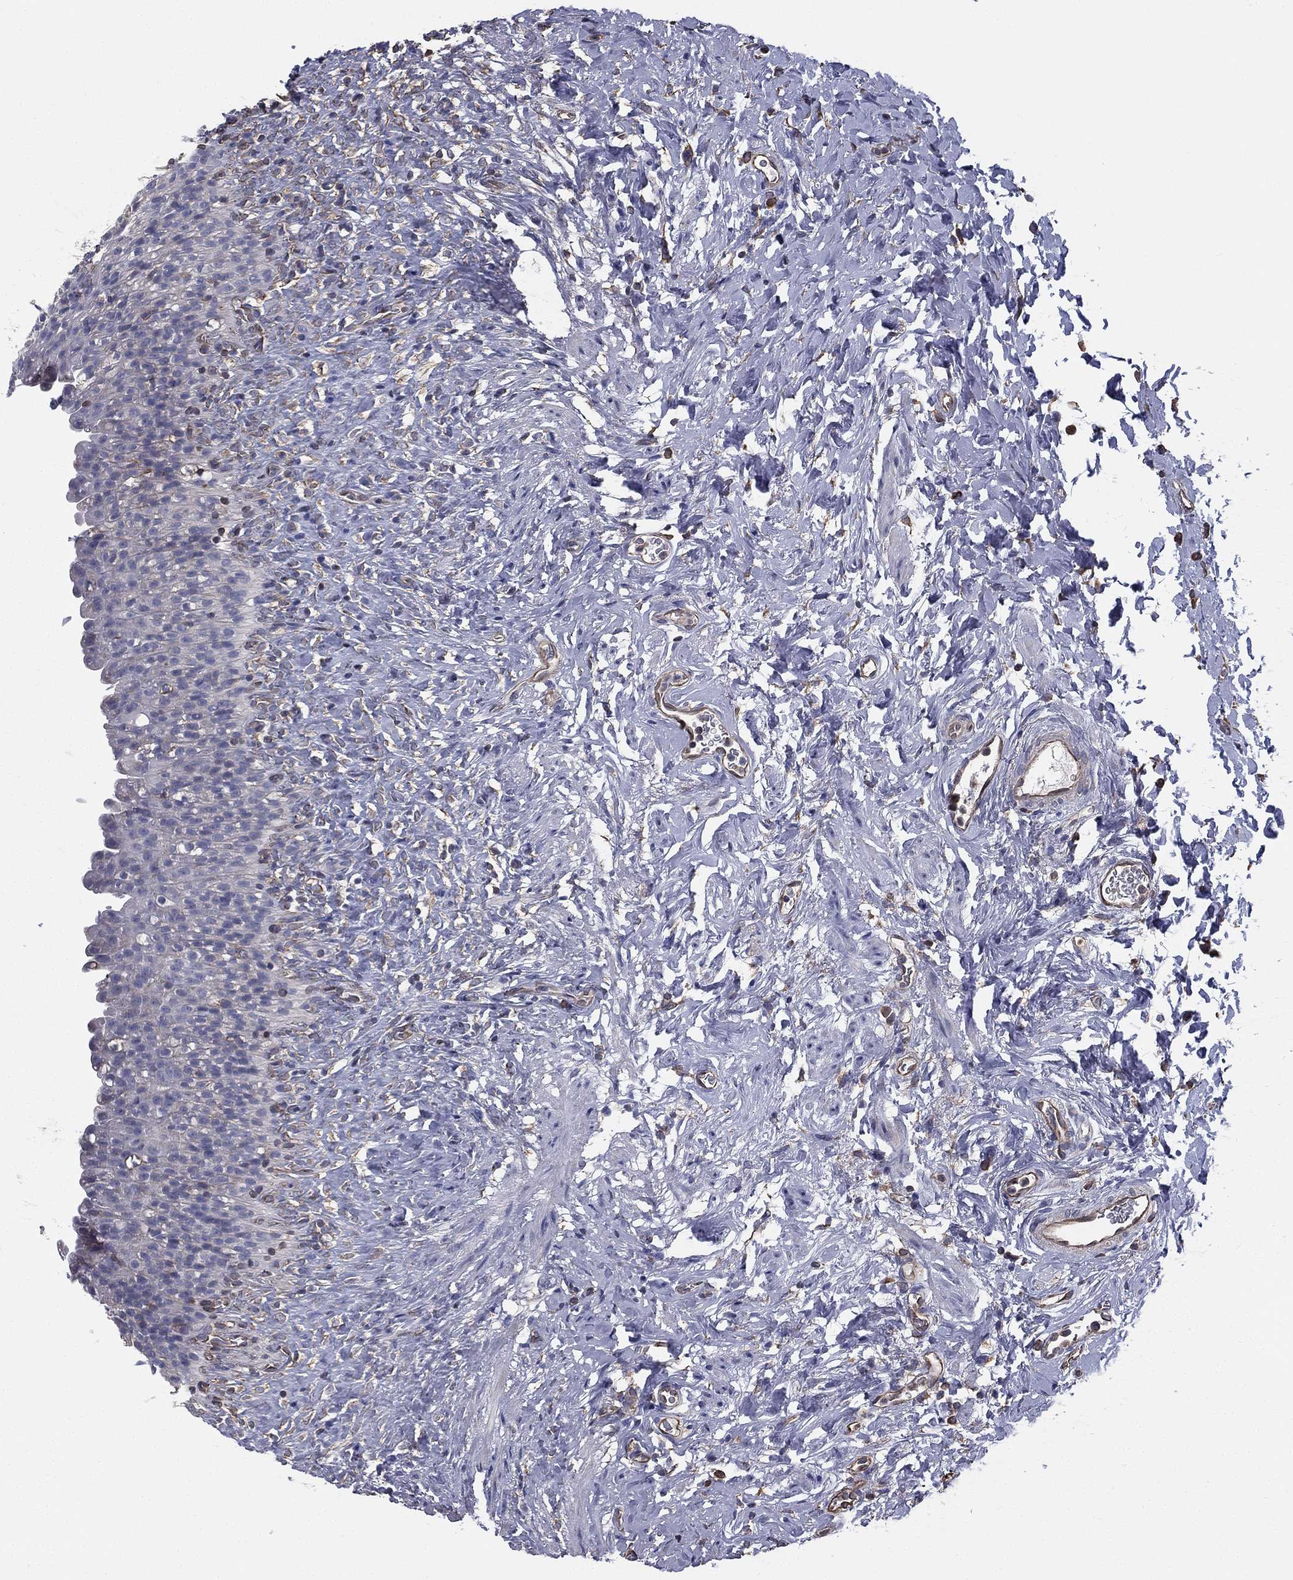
{"staining": {"intensity": "negative", "quantity": "none", "location": "none"}, "tissue": "urinary bladder", "cell_type": "Urothelial cells", "image_type": "normal", "snomed": [{"axis": "morphology", "description": "Normal tissue, NOS"}, {"axis": "topography", "description": "Urinary bladder"}], "caption": "An image of human urinary bladder is negative for staining in urothelial cells.", "gene": "SCUBE1", "patient": {"sex": "male", "age": 76}}